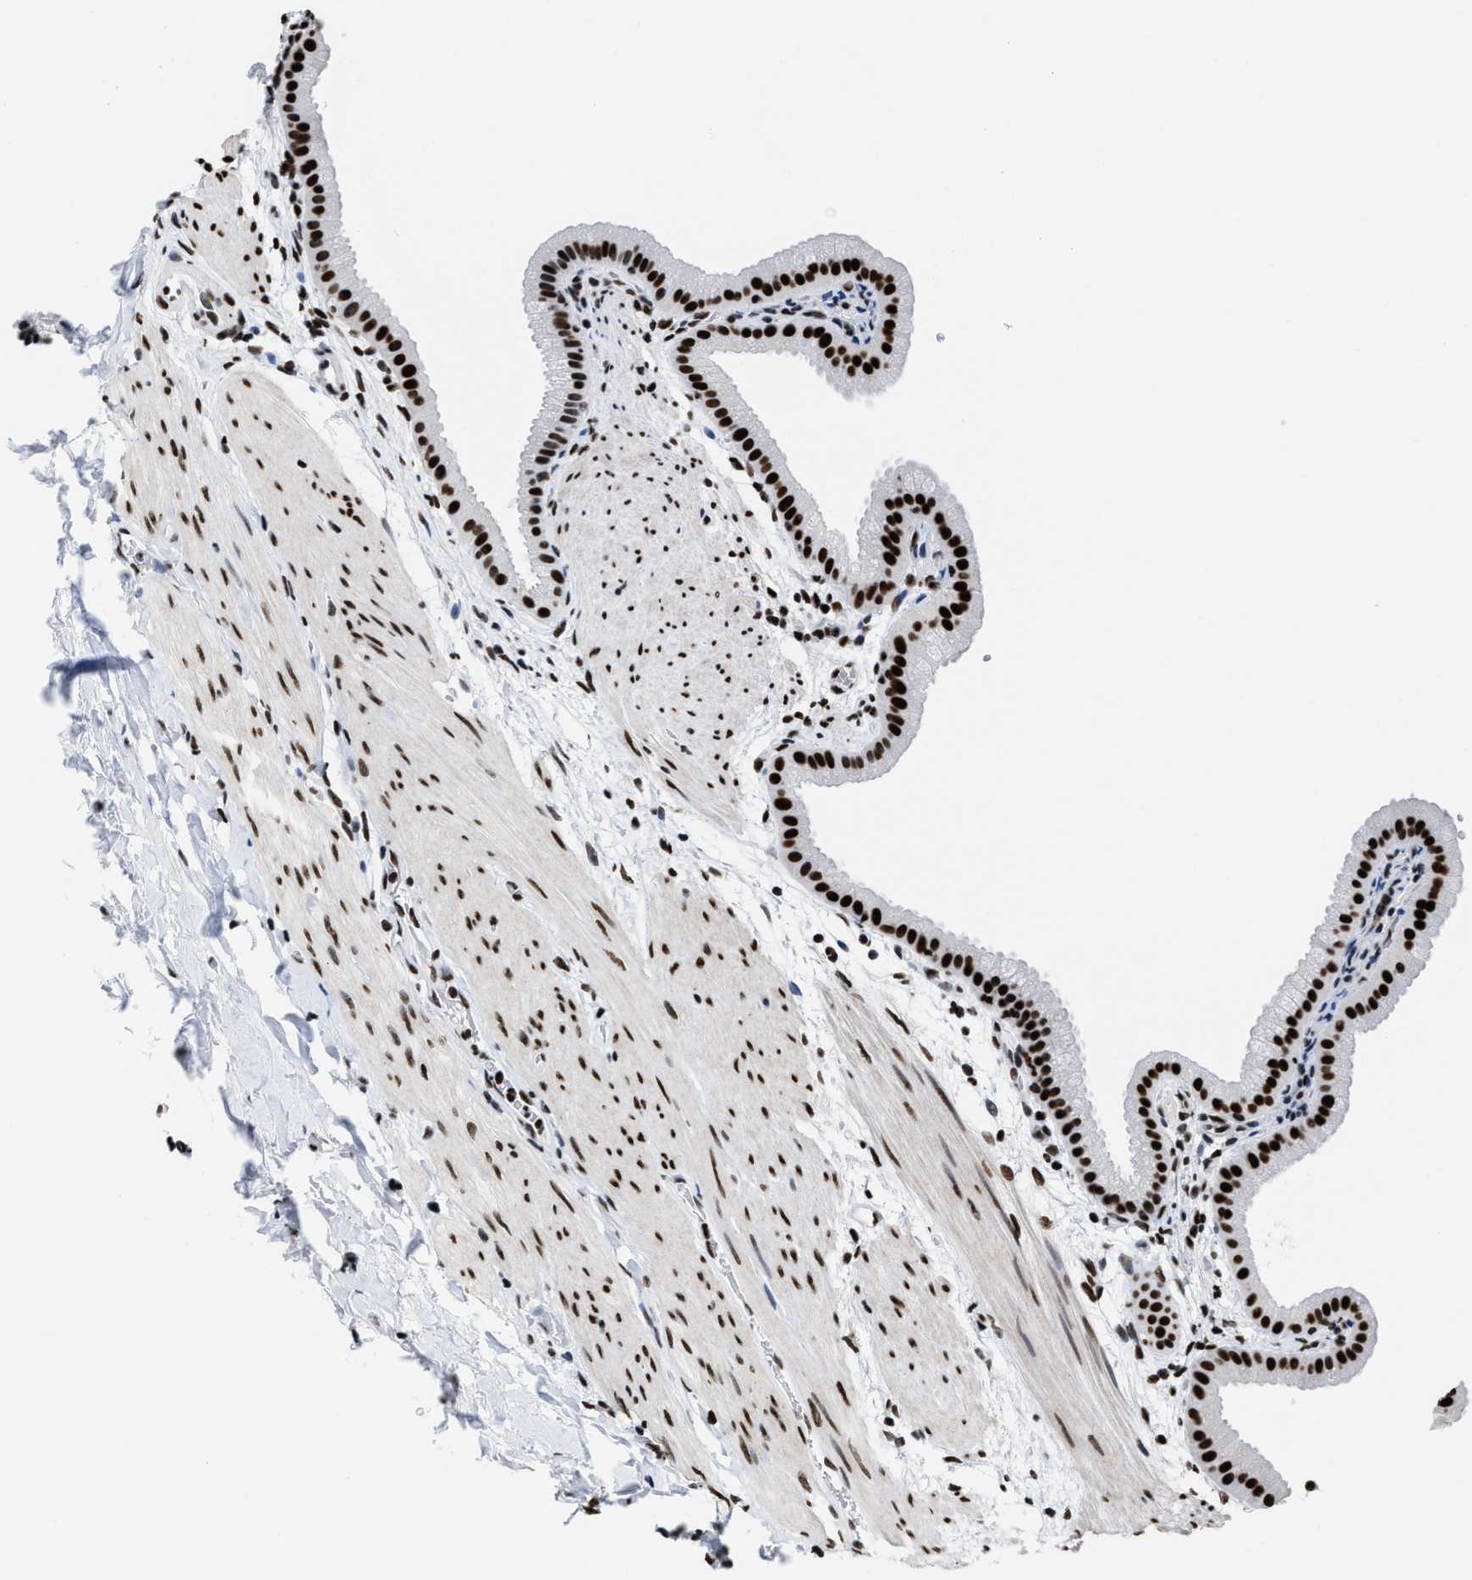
{"staining": {"intensity": "strong", "quantity": ">75%", "location": "nuclear"}, "tissue": "gallbladder", "cell_type": "Glandular cells", "image_type": "normal", "snomed": [{"axis": "morphology", "description": "Normal tissue, NOS"}, {"axis": "topography", "description": "Gallbladder"}], "caption": "Immunohistochemical staining of normal human gallbladder demonstrates strong nuclear protein positivity in about >75% of glandular cells. (brown staining indicates protein expression, while blue staining denotes nuclei).", "gene": "SMARCC2", "patient": {"sex": "female", "age": 64}}